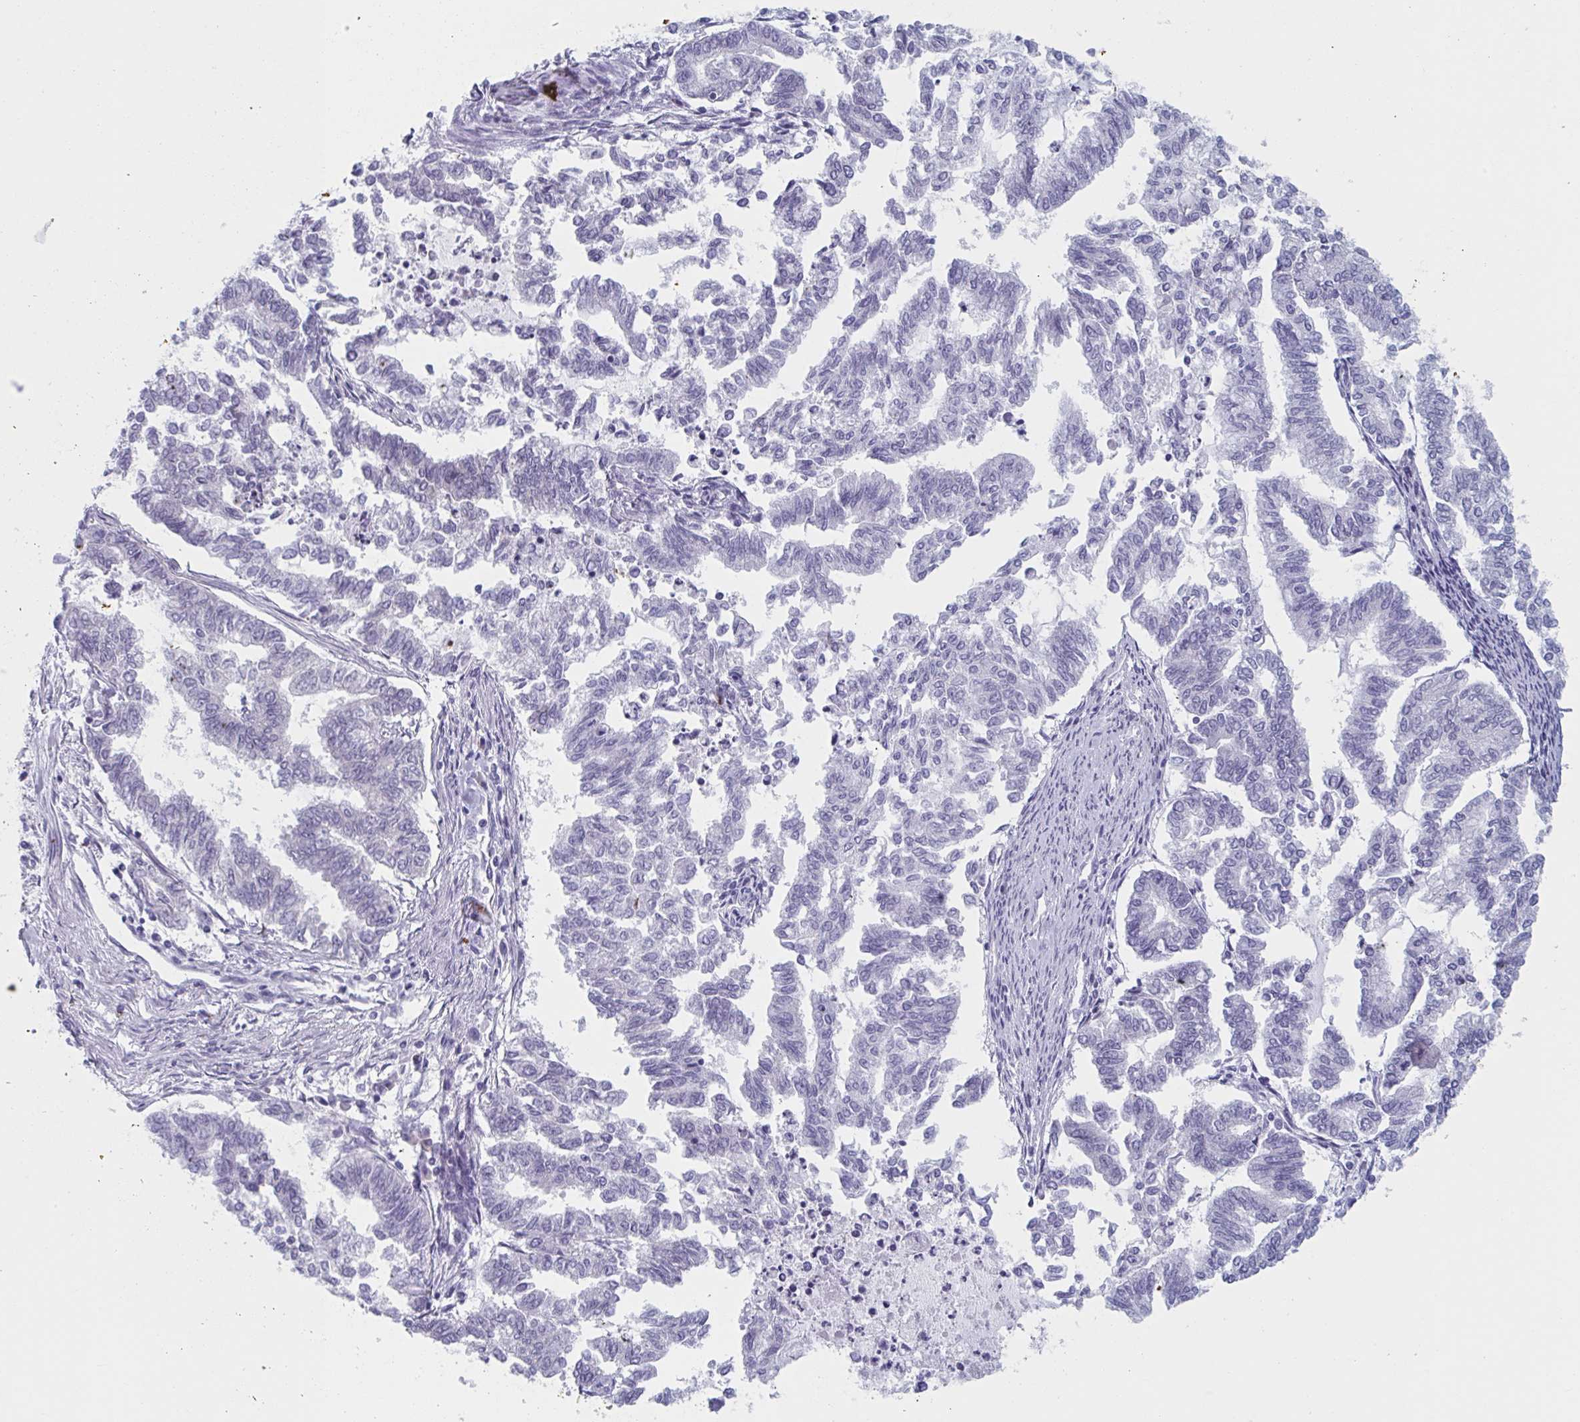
{"staining": {"intensity": "negative", "quantity": "none", "location": "none"}, "tissue": "endometrial cancer", "cell_type": "Tumor cells", "image_type": "cancer", "snomed": [{"axis": "morphology", "description": "Adenocarcinoma, NOS"}, {"axis": "topography", "description": "Endometrium"}], "caption": "IHC of human adenocarcinoma (endometrial) demonstrates no expression in tumor cells. The staining is performed using DAB (3,3'-diaminobenzidine) brown chromogen with nuclei counter-stained in using hematoxylin.", "gene": "HSD11B2", "patient": {"sex": "female", "age": 79}}